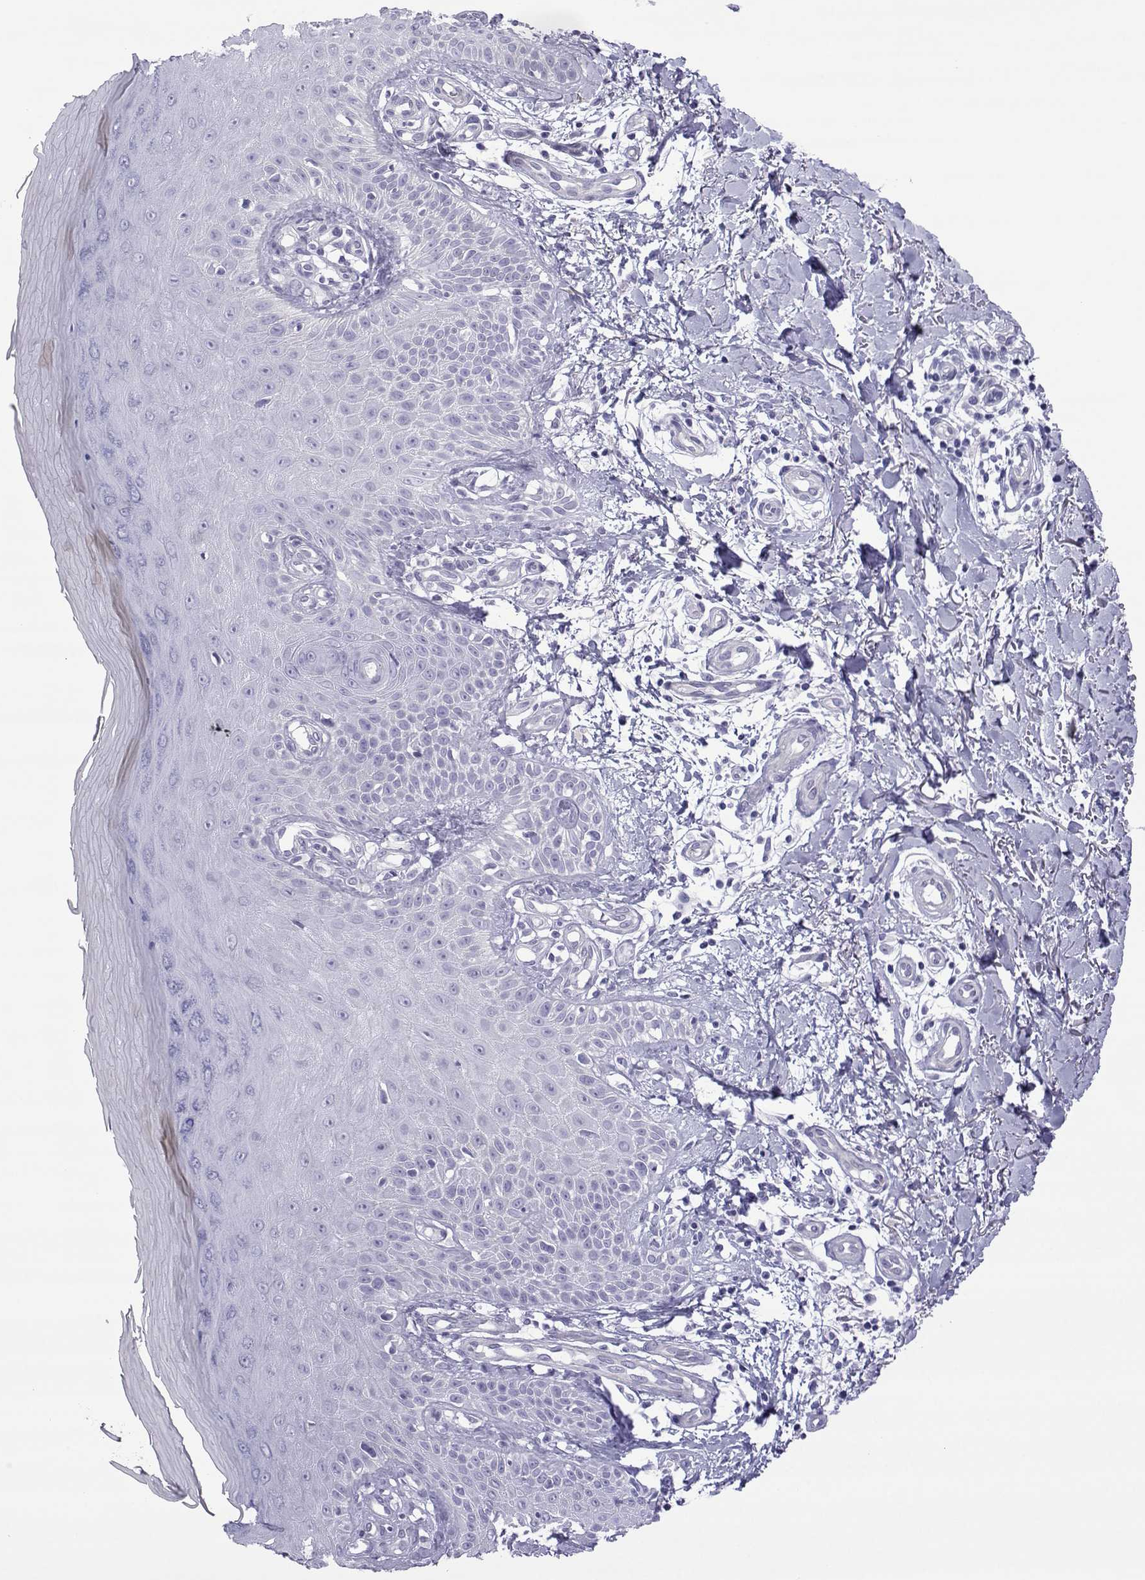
{"staining": {"intensity": "negative", "quantity": "none", "location": "none"}, "tissue": "skin", "cell_type": "Fibroblasts", "image_type": "normal", "snomed": [{"axis": "morphology", "description": "Normal tissue, NOS"}, {"axis": "morphology", "description": "Inflammation, NOS"}, {"axis": "morphology", "description": "Fibrosis, NOS"}, {"axis": "topography", "description": "Skin"}], "caption": "Fibroblasts show no significant positivity in benign skin. The staining was performed using DAB to visualize the protein expression in brown, while the nuclei were stained in blue with hematoxylin (Magnification: 20x).", "gene": "SPANXA1", "patient": {"sex": "male", "age": 71}}